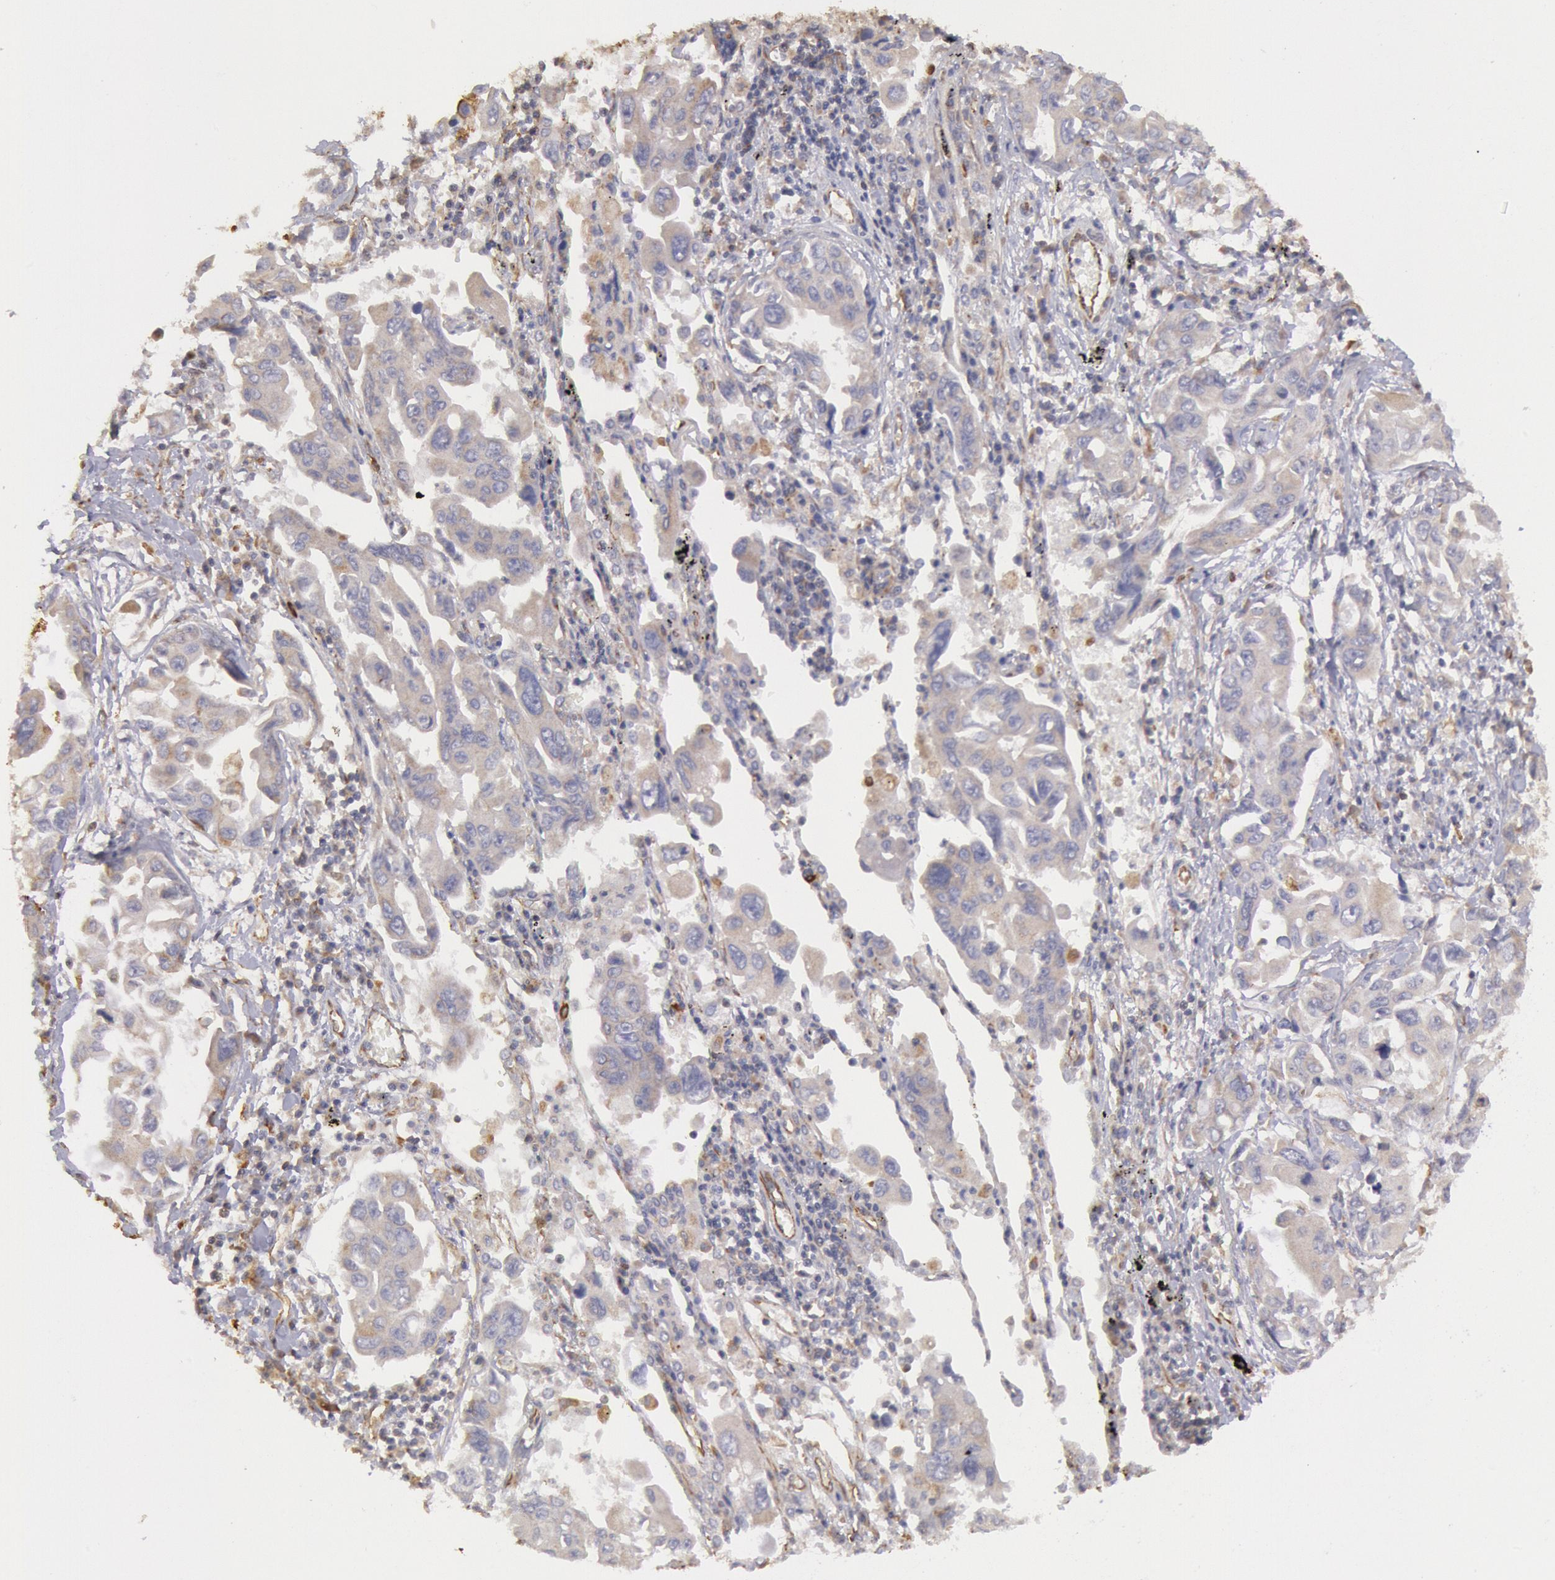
{"staining": {"intensity": "weak", "quantity": "25%-75%", "location": "cytoplasmic/membranous"}, "tissue": "lung cancer", "cell_type": "Tumor cells", "image_type": "cancer", "snomed": [{"axis": "morphology", "description": "Adenocarcinoma, NOS"}, {"axis": "topography", "description": "Lung"}], "caption": "Immunohistochemical staining of human adenocarcinoma (lung) exhibits low levels of weak cytoplasmic/membranous protein staining in approximately 25%-75% of tumor cells.", "gene": "RNF139", "patient": {"sex": "male", "age": 64}}